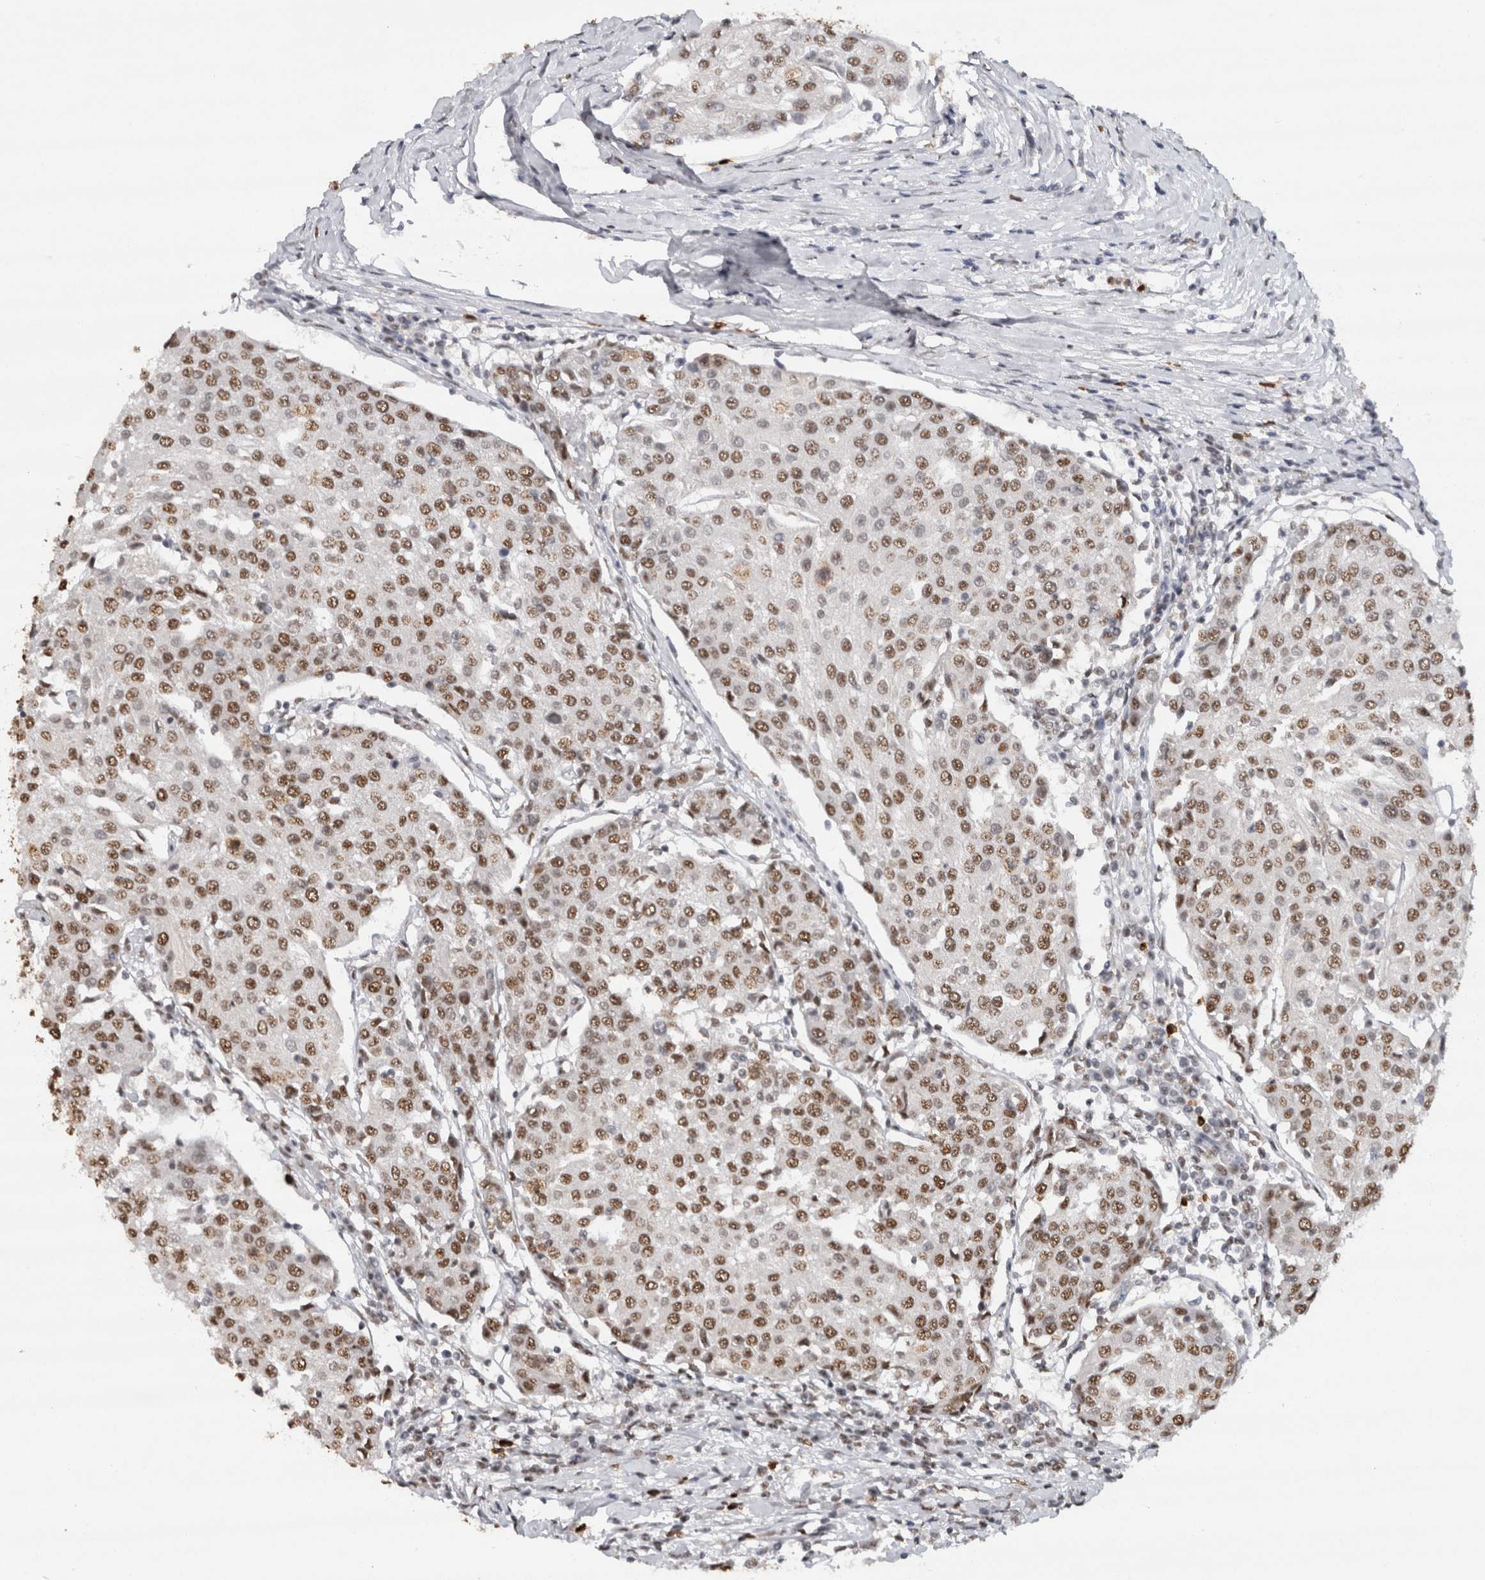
{"staining": {"intensity": "moderate", "quantity": ">75%", "location": "nuclear"}, "tissue": "urothelial cancer", "cell_type": "Tumor cells", "image_type": "cancer", "snomed": [{"axis": "morphology", "description": "Urothelial carcinoma, High grade"}, {"axis": "topography", "description": "Urinary bladder"}], "caption": "Urothelial cancer stained for a protein reveals moderate nuclear positivity in tumor cells.", "gene": "RPS6KA2", "patient": {"sex": "female", "age": 85}}